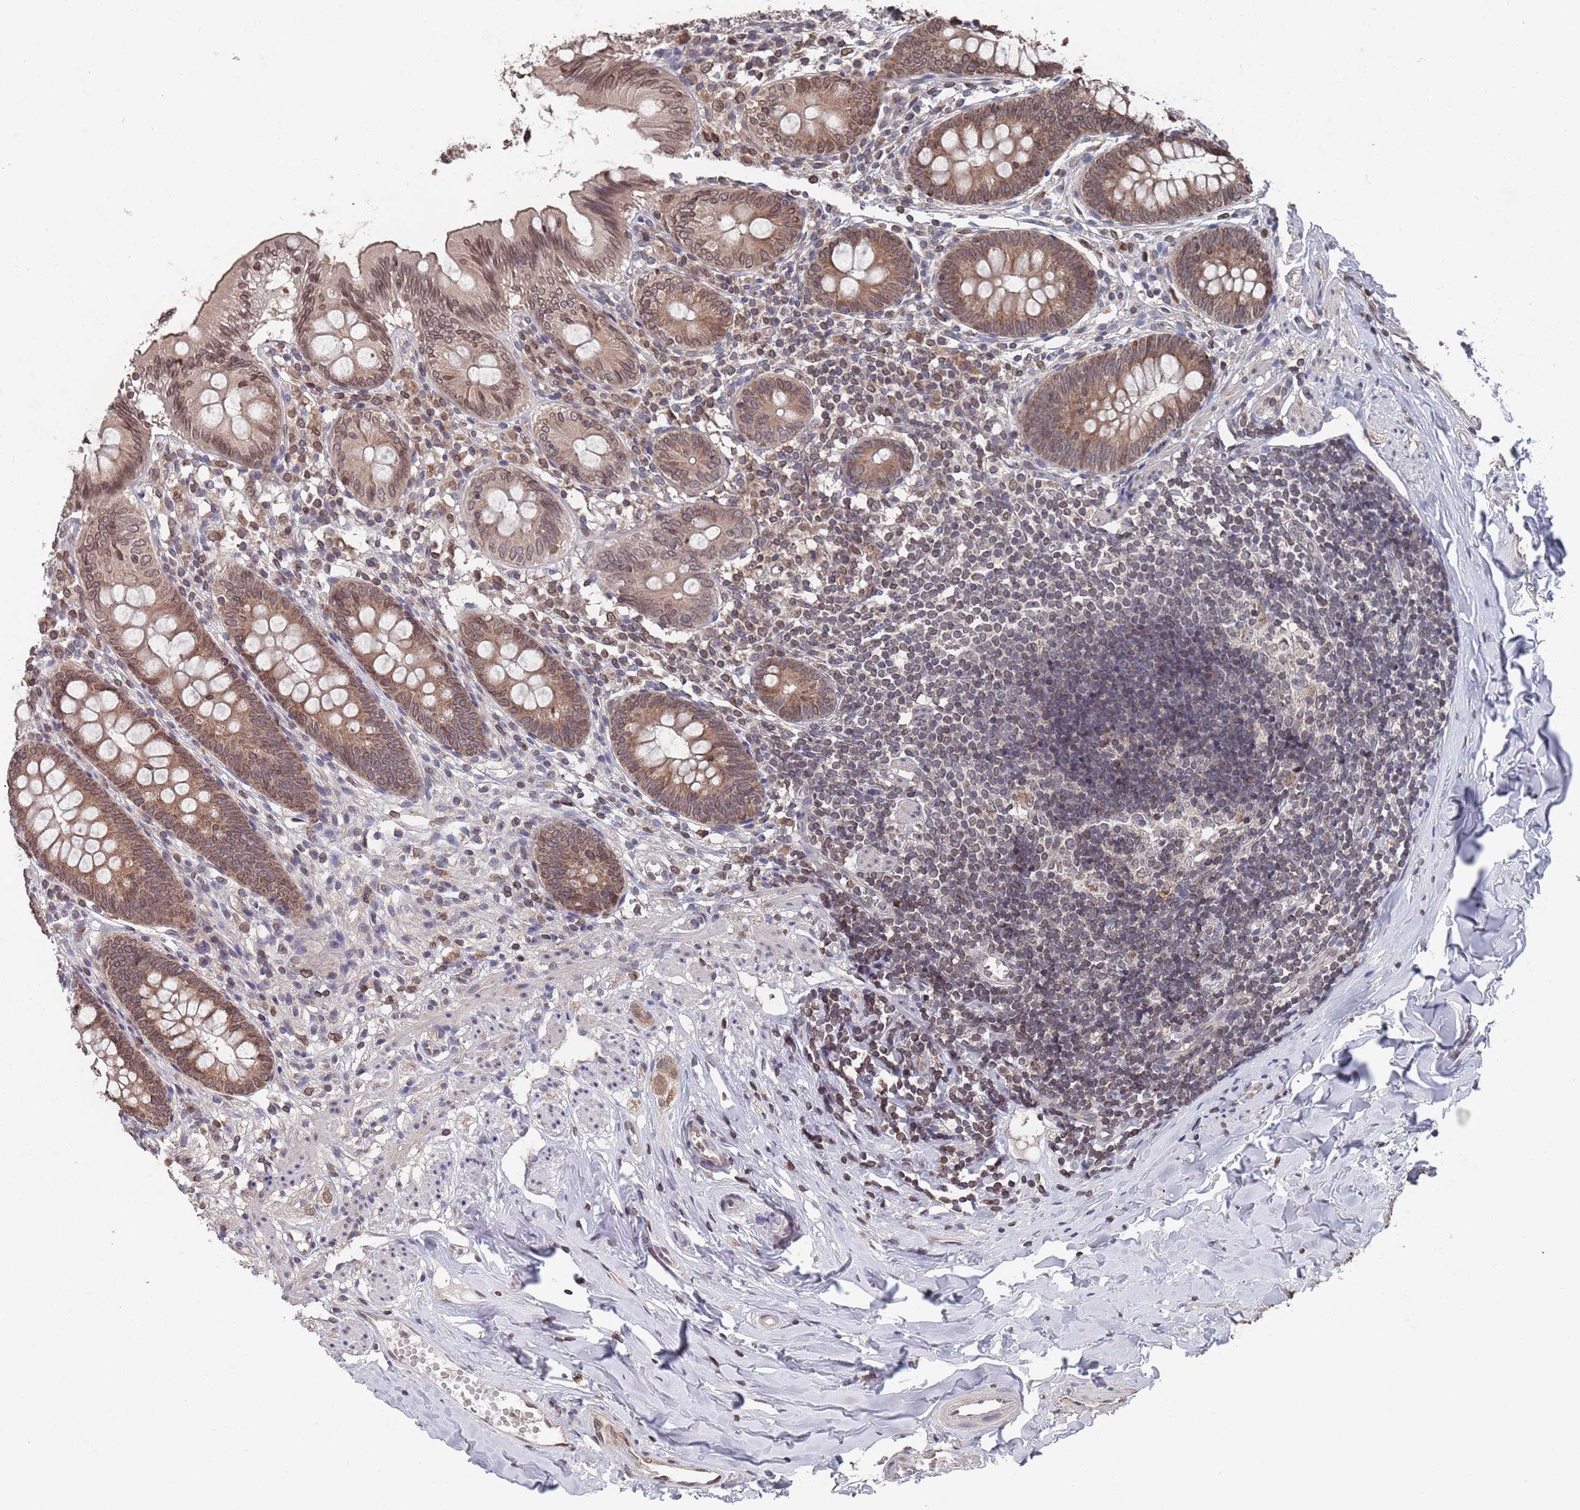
{"staining": {"intensity": "moderate", "quantity": ">75%", "location": "cytoplasmic/membranous,nuclear"}, "tissue": "appendix", "cell_type": "Glandular cells", "image_type": "normal", "snomed": [{"axis": "morphology", "description": "Normal tissue, NOS"}, {"axis": "topography", "description": "Appendix"}], "caption": "High-power microscopy captured an IHC micrograph of benign appendix, revealing moderate cytoplasmic/membranous,nuclear positivity in approximately >75% of glandular cells.", "gene": "SDHAF3", "patient": {"sex": "female", "age": 51}}